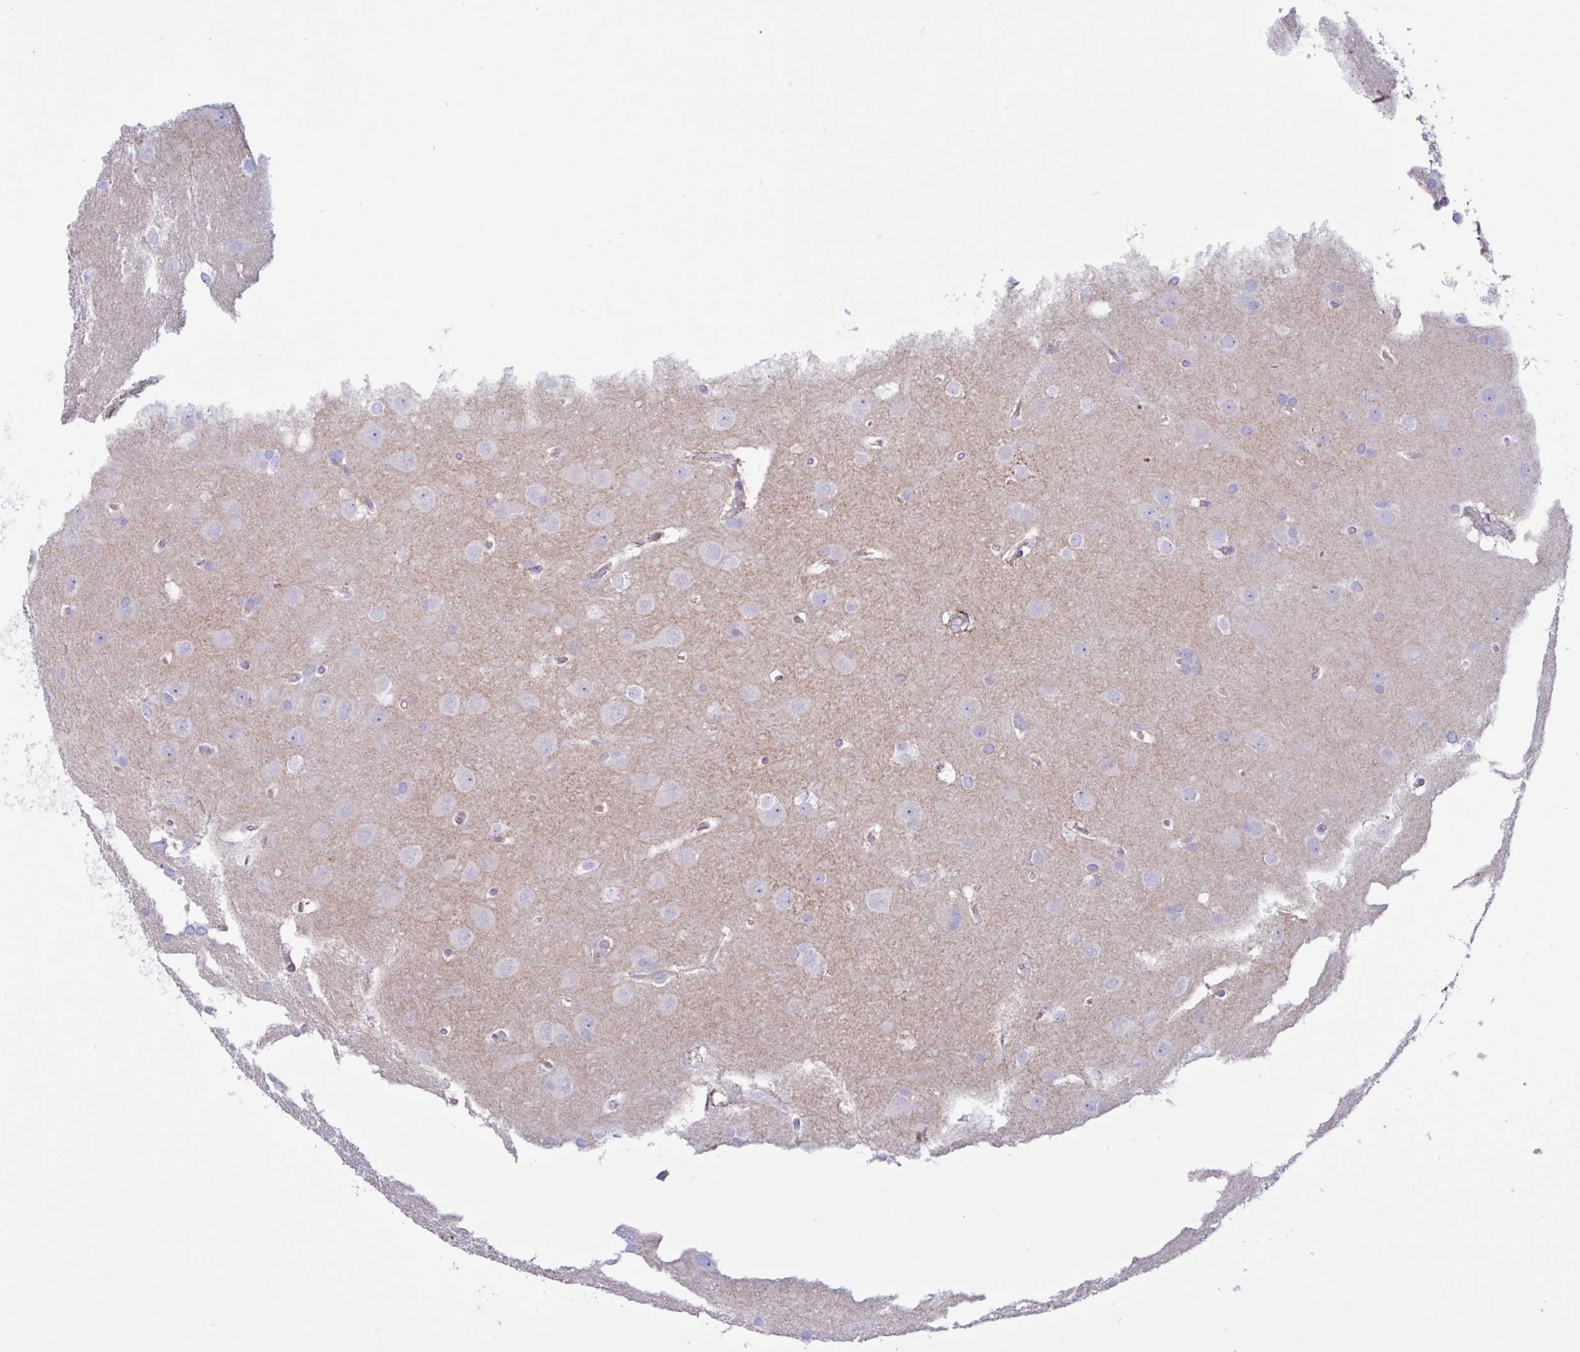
{"staining": {"intensity": "negative", "quantity": "none", "location": "none"}, "tissue": "glioma", "cell_type": "Tumor cells", "image_type": "cancer", "snomed": [{"axis": "morphology", "description": "Glioma, malignant, Low grade"}, {"axis": "topography", "description": "Brain"}], "caption": "IHC photomicrograph of glioma stained for a protein (brown), which exhibits no staining in tumor cells. (DAB immunohistochemistry with hematoxylin counter stain).", "gene": "SLC66A1", "patient": {"sex": "female", "age": 32}}